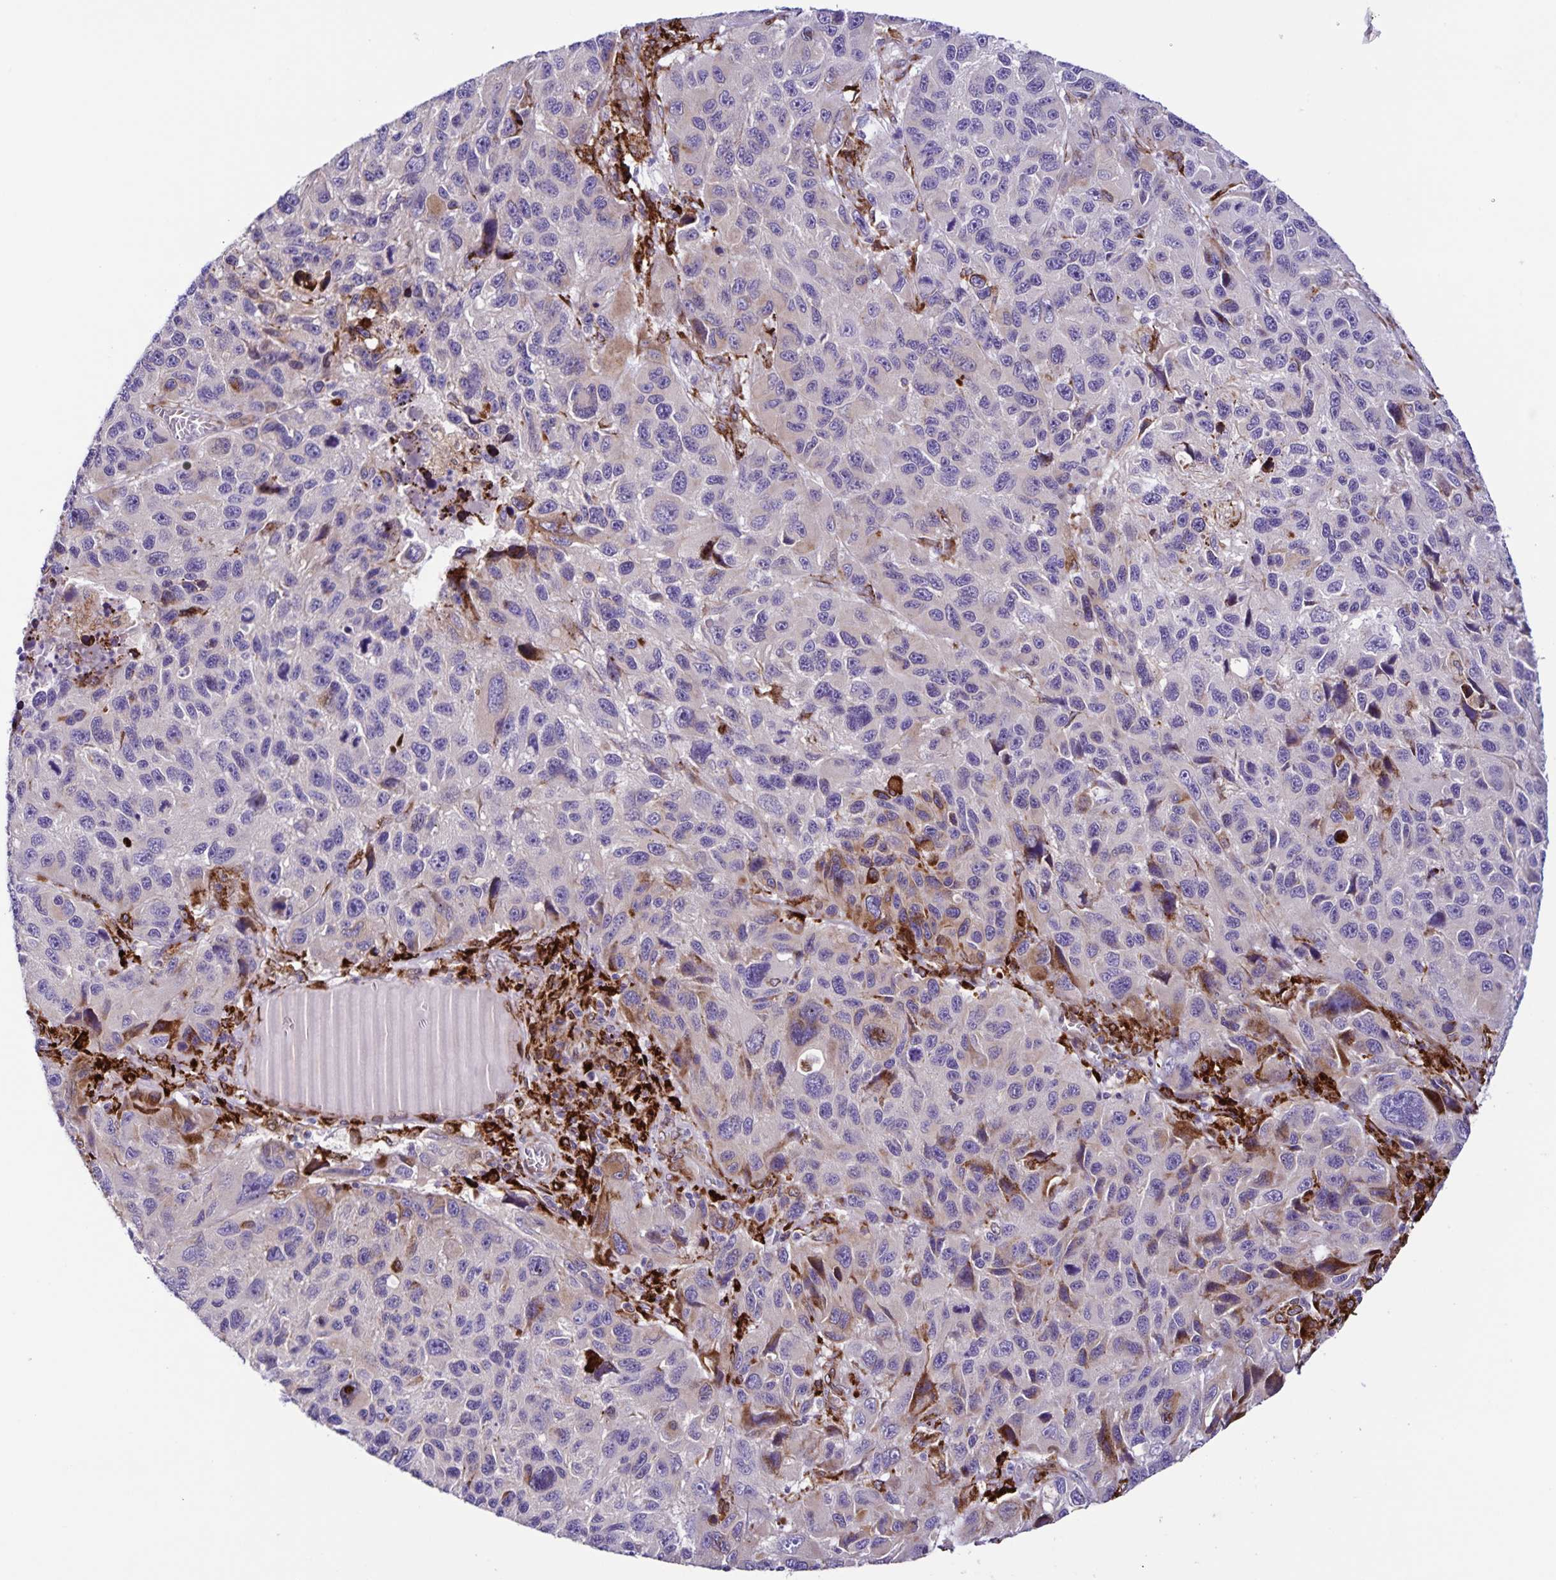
{"staining": {"intensity": "moderate", "quantity": "<25%", "location": "cytoplasmic/membranous"}, "tissue": "melanoma", "cell_type": "Tumor cells", "image_type": "cancer", "snomed": [{"axis": "morphology", "description": "Malignant melanoma, NOS"}, {"axis": "topography", "description": "Skin"}], "caption": "IHC image of neoplastic tissue: malignant melanoma stained using IHC exhibits low levels of moderate protein expression localized specifically in the cytoplasmic/membranous of tumor cells, appearing as a cytoplasmic/membranous brown color.", "gene": "OSBPL5", "patient": {"sex": "male", "age": 53}}